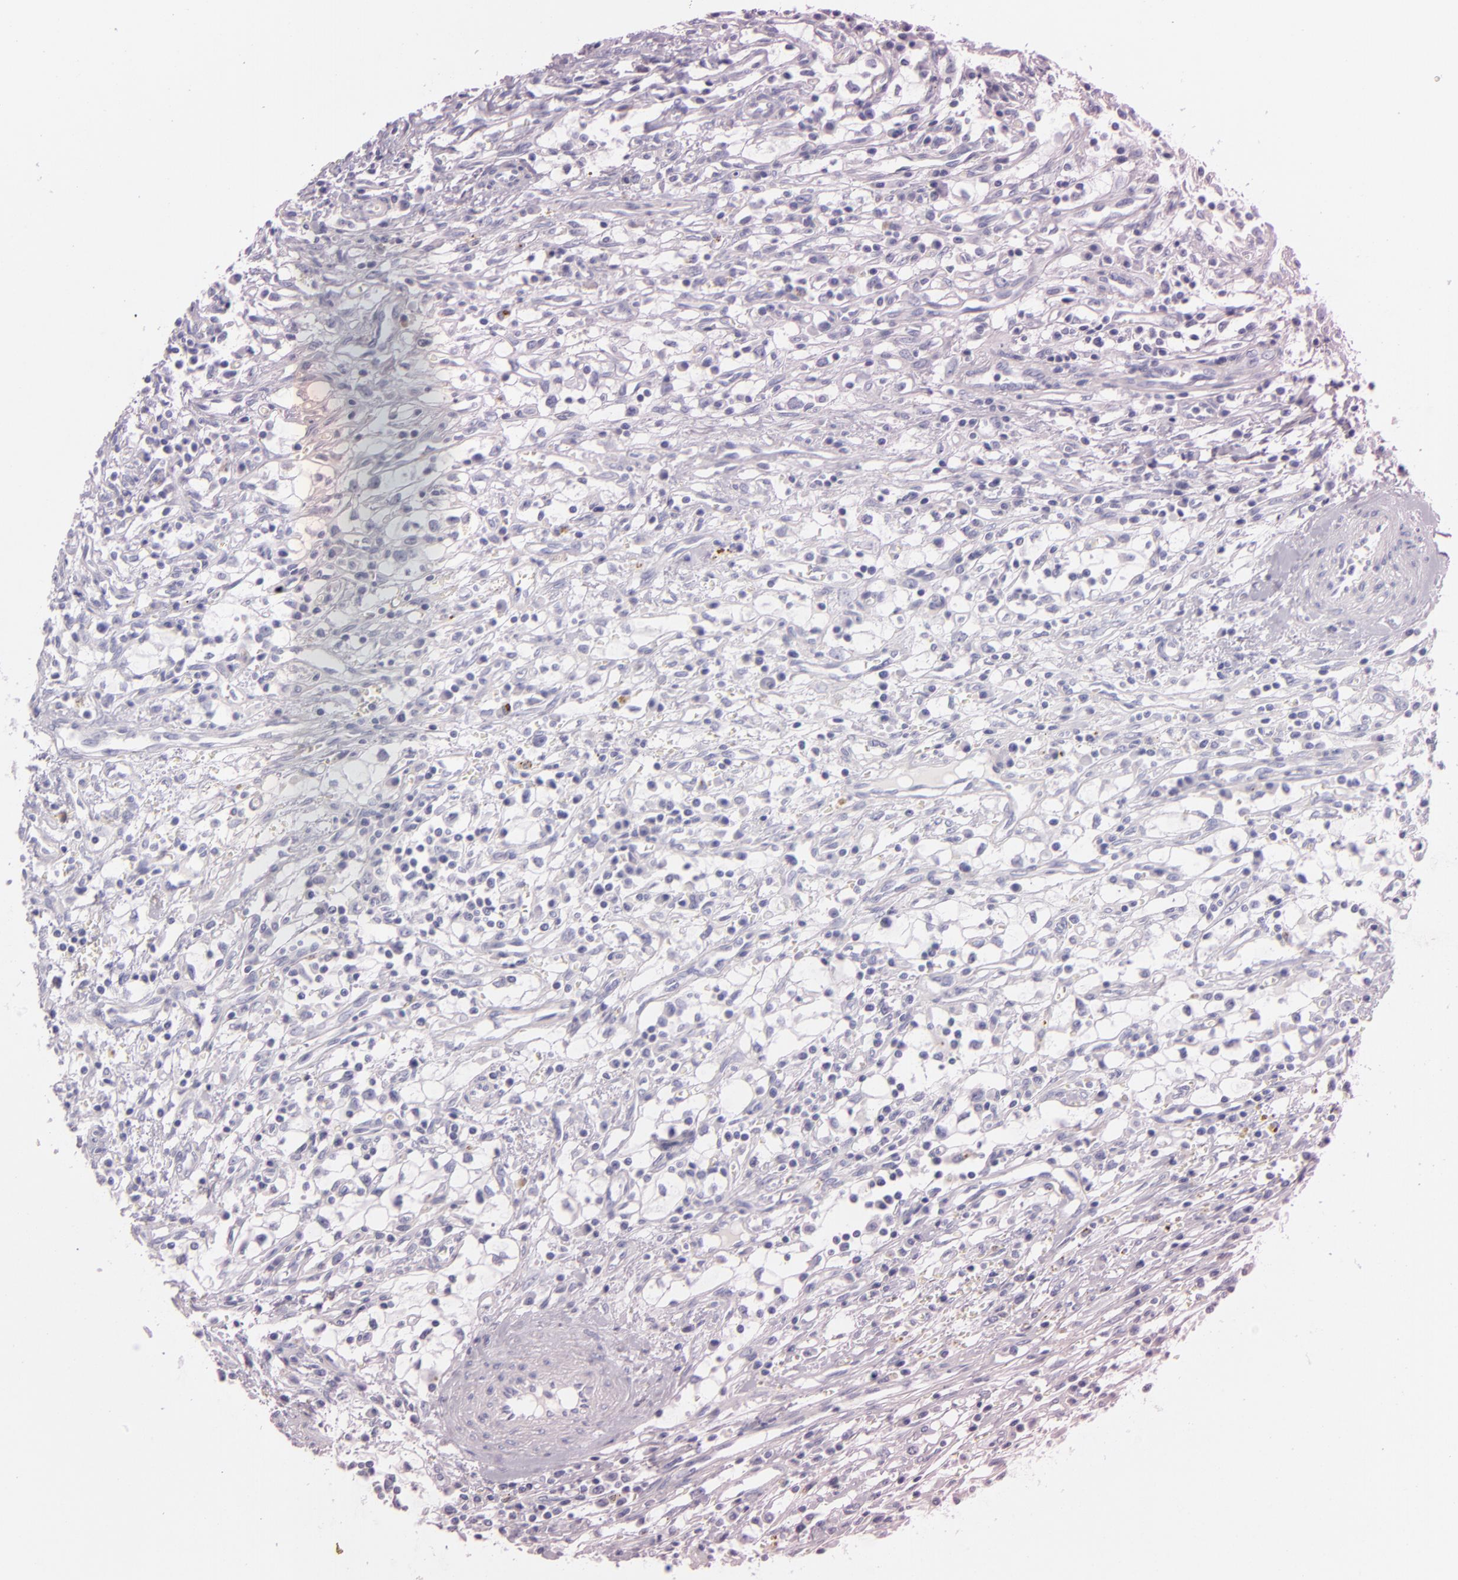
{"staining": {"intensity": "negative", "quantity": "none", "location": "none"}, "tissue": "renal cancer", "cell_type": "Tumor cells", "image_type": "cancer", "snomed": [{"axis": "morphology", "description": "Adenocarcinoma, NOS"}, {"axis": "topography", "description": "Kidney"}], "caption": "Renal cancer (adenocarcinoma) was stained to show a protein in brown. There is no significant expression in tumor cells. Brightfield microscopy of IHC stained with DAB (brown) and hematoxylin (blue), captured at high magnification.", "gene": "INA", "patient": {"sex": "male", "age": 82}}